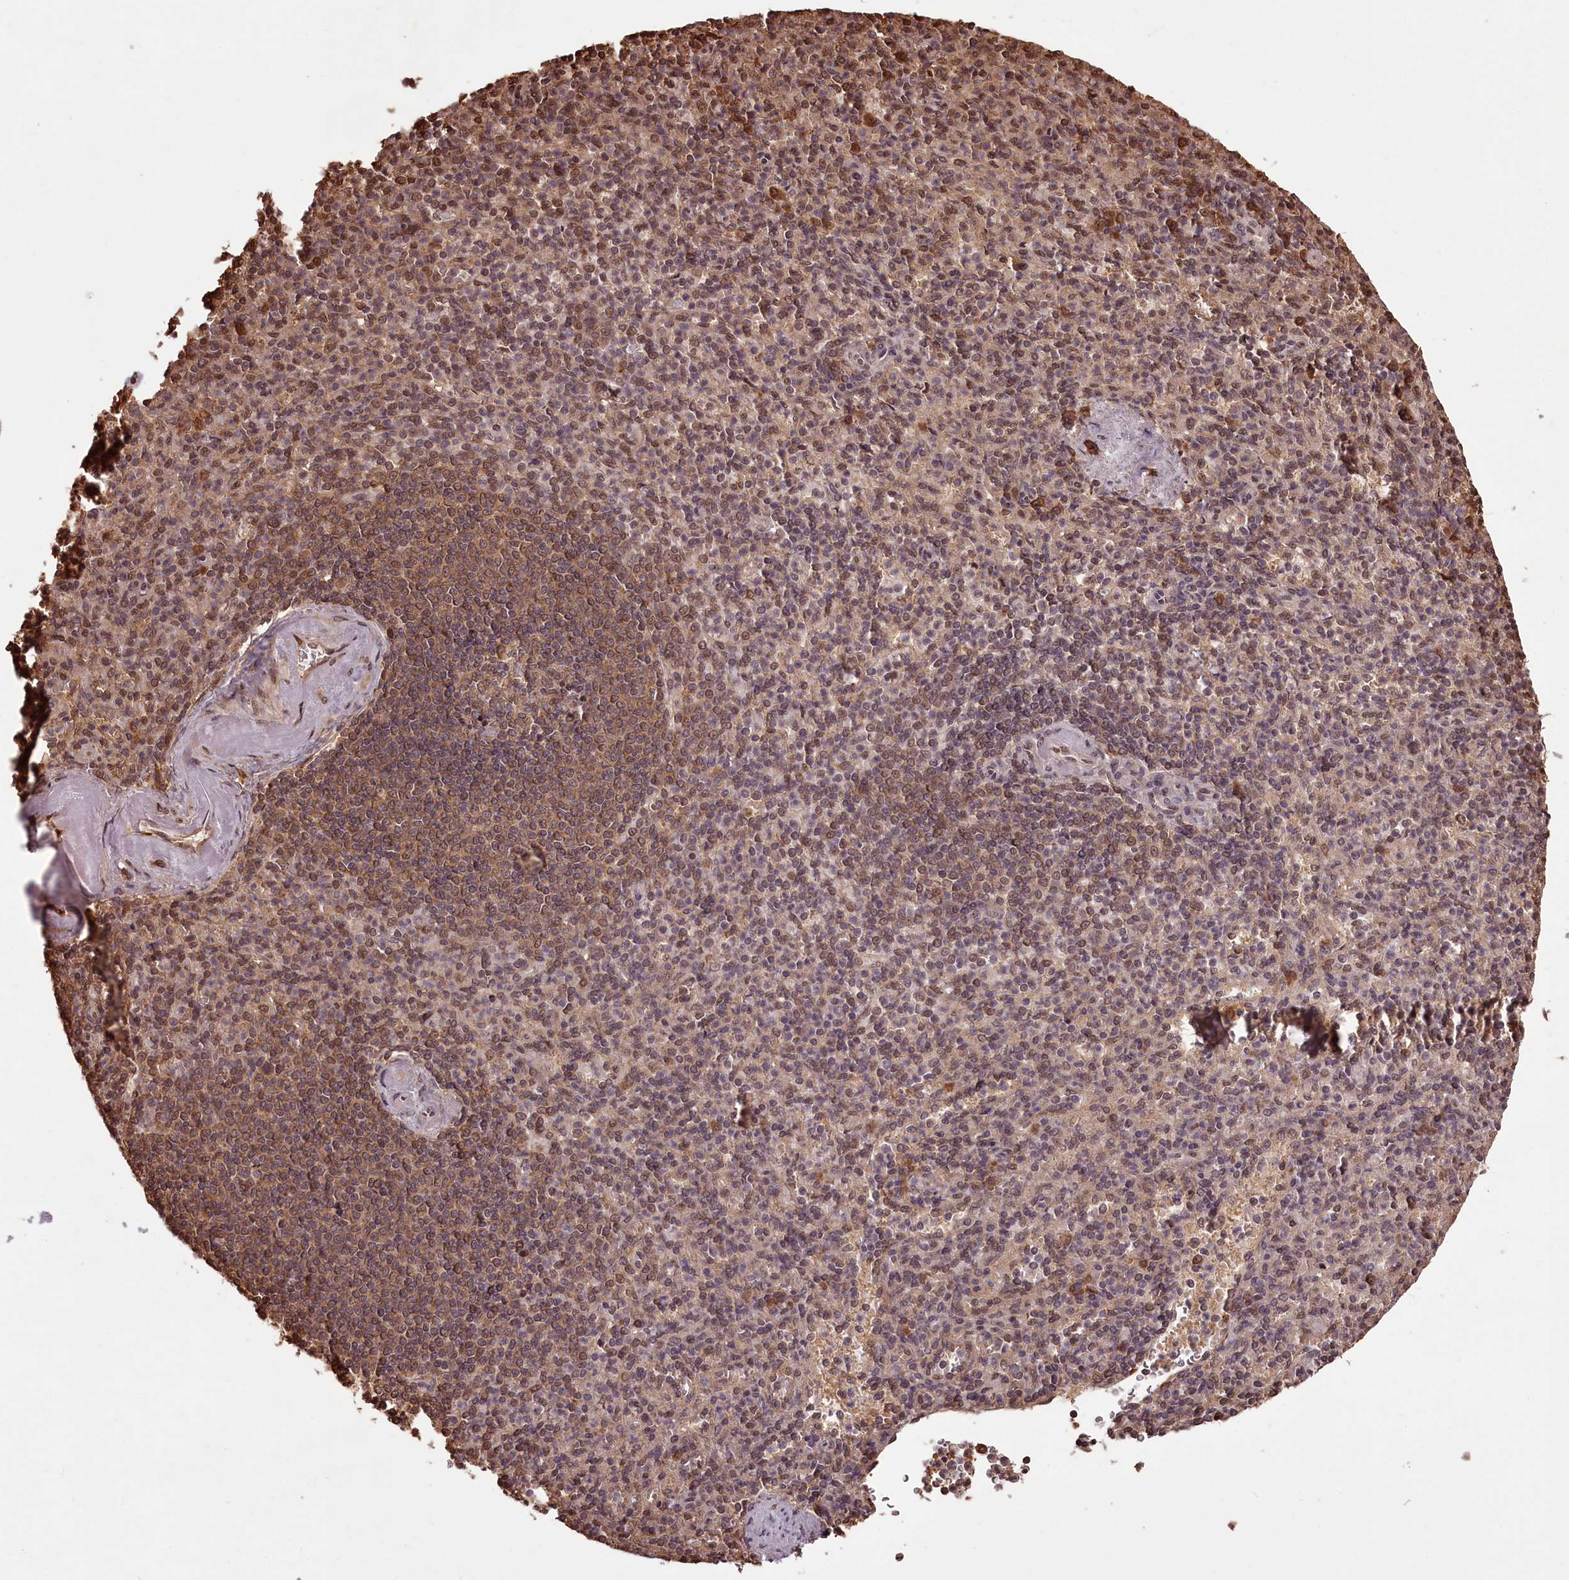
{"staining": {"intensity": "moderate", "quantity": "<25%", "location": "cytoplasmic/membranous"}, "tissue": "spleen", "cell_type": "Cells in red pulp", "image_type": "normal", "snomed": [{"axis": "morphology", "description": "Normal tissue, NOS"}, {"axis": "topography", "description": "Spleen"}], "caption": "This micrograph exhibits immunohistochemistry staining of benign human spleen, with low moderate cytoplasmic/membranous expression in about <25% of cells in red pulp.", "gene": "NPRL2", "patient": {"sex": "female", "age": 74}}